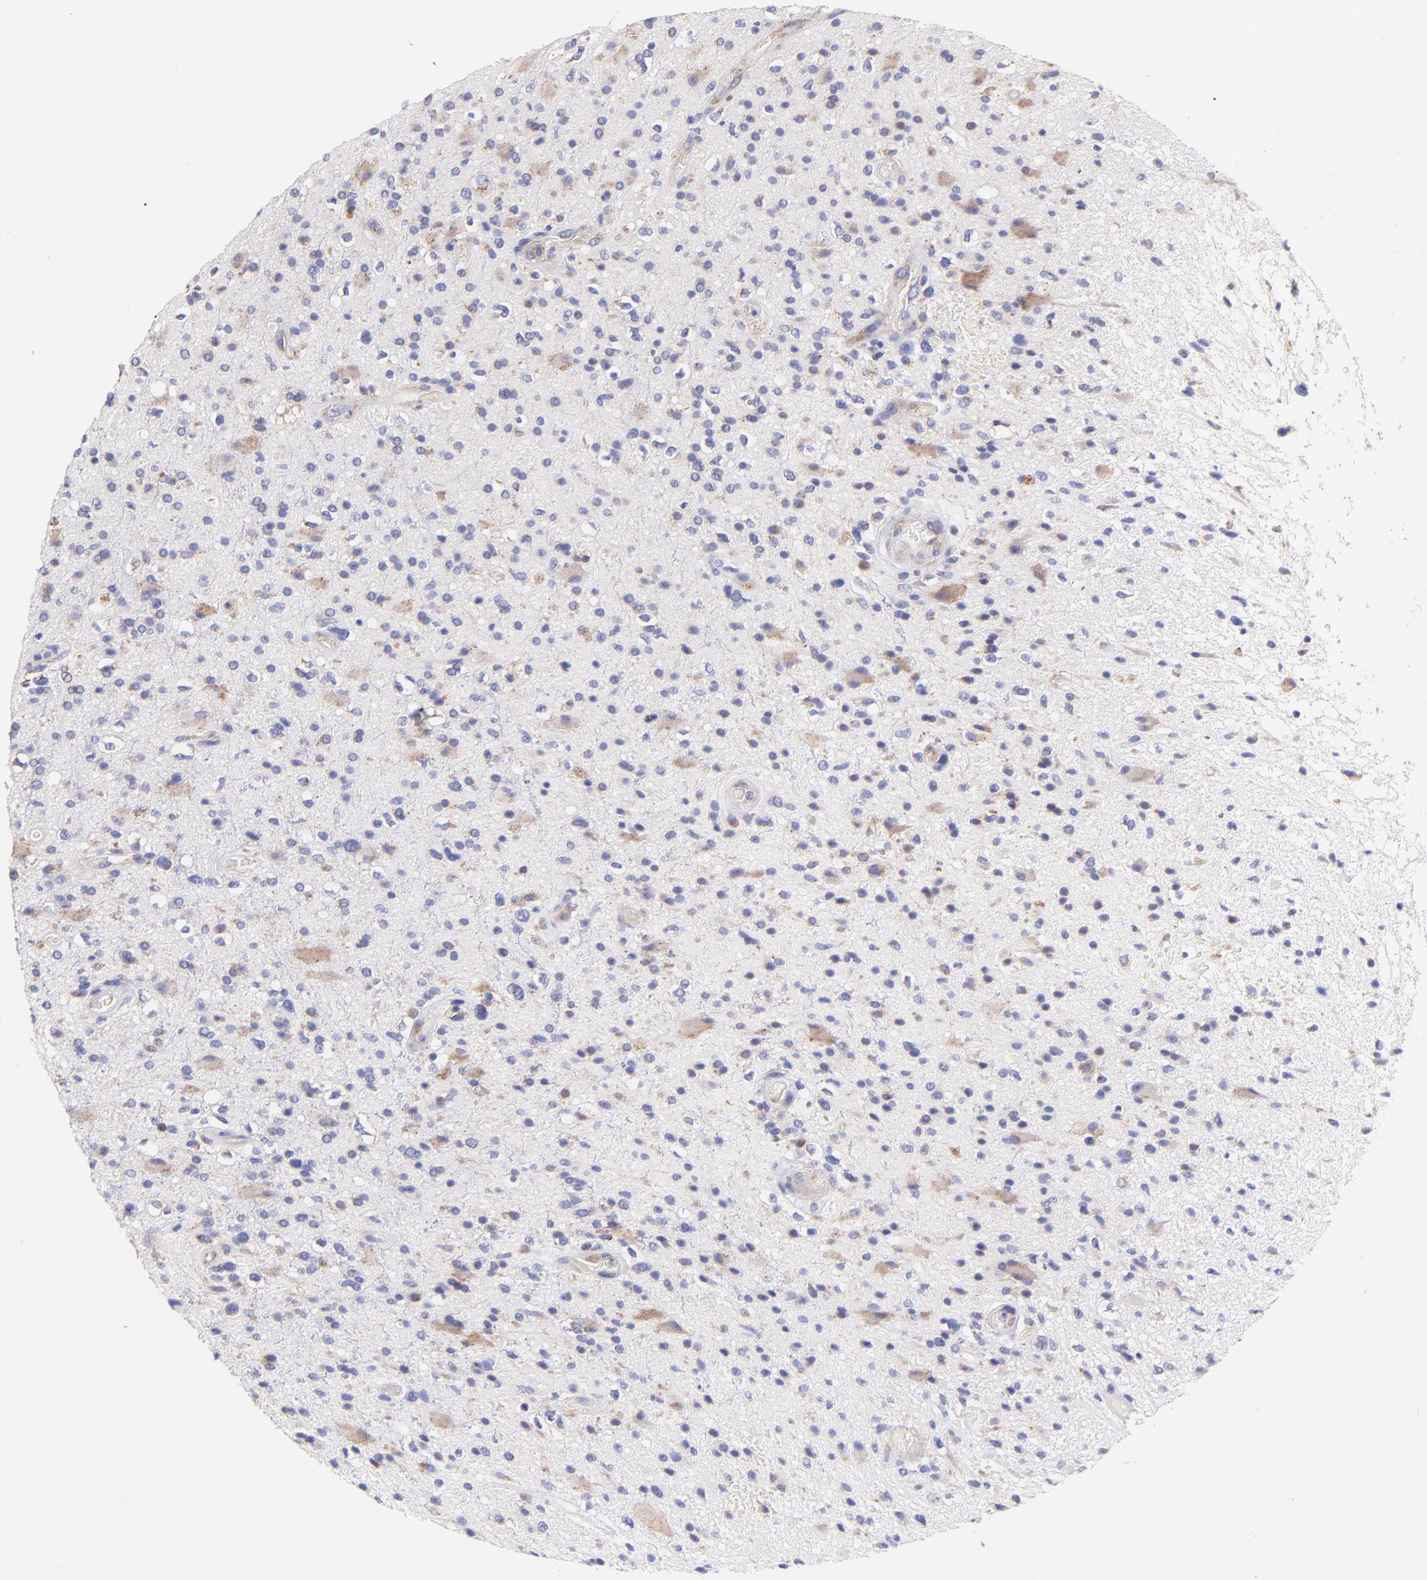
{"staining": {"intensity": "weak", "quantity": "<25%", "location": "cytoplasmic/membranous"}, "tissue": "glioma", "cell_type": "Tumor cells", "image_type": "cancer", "snomed": [{"axis": "morphology", "description": "Glioma, malignant, High grade"}, {"axis": "topography", "description": "Brain"}], "caption": "Immunohistochemical staining of human glioma displays no significant positivity in tumor cells.", "gene": "NDUFB7", "patient": {"sex": "male", "age": 33}}